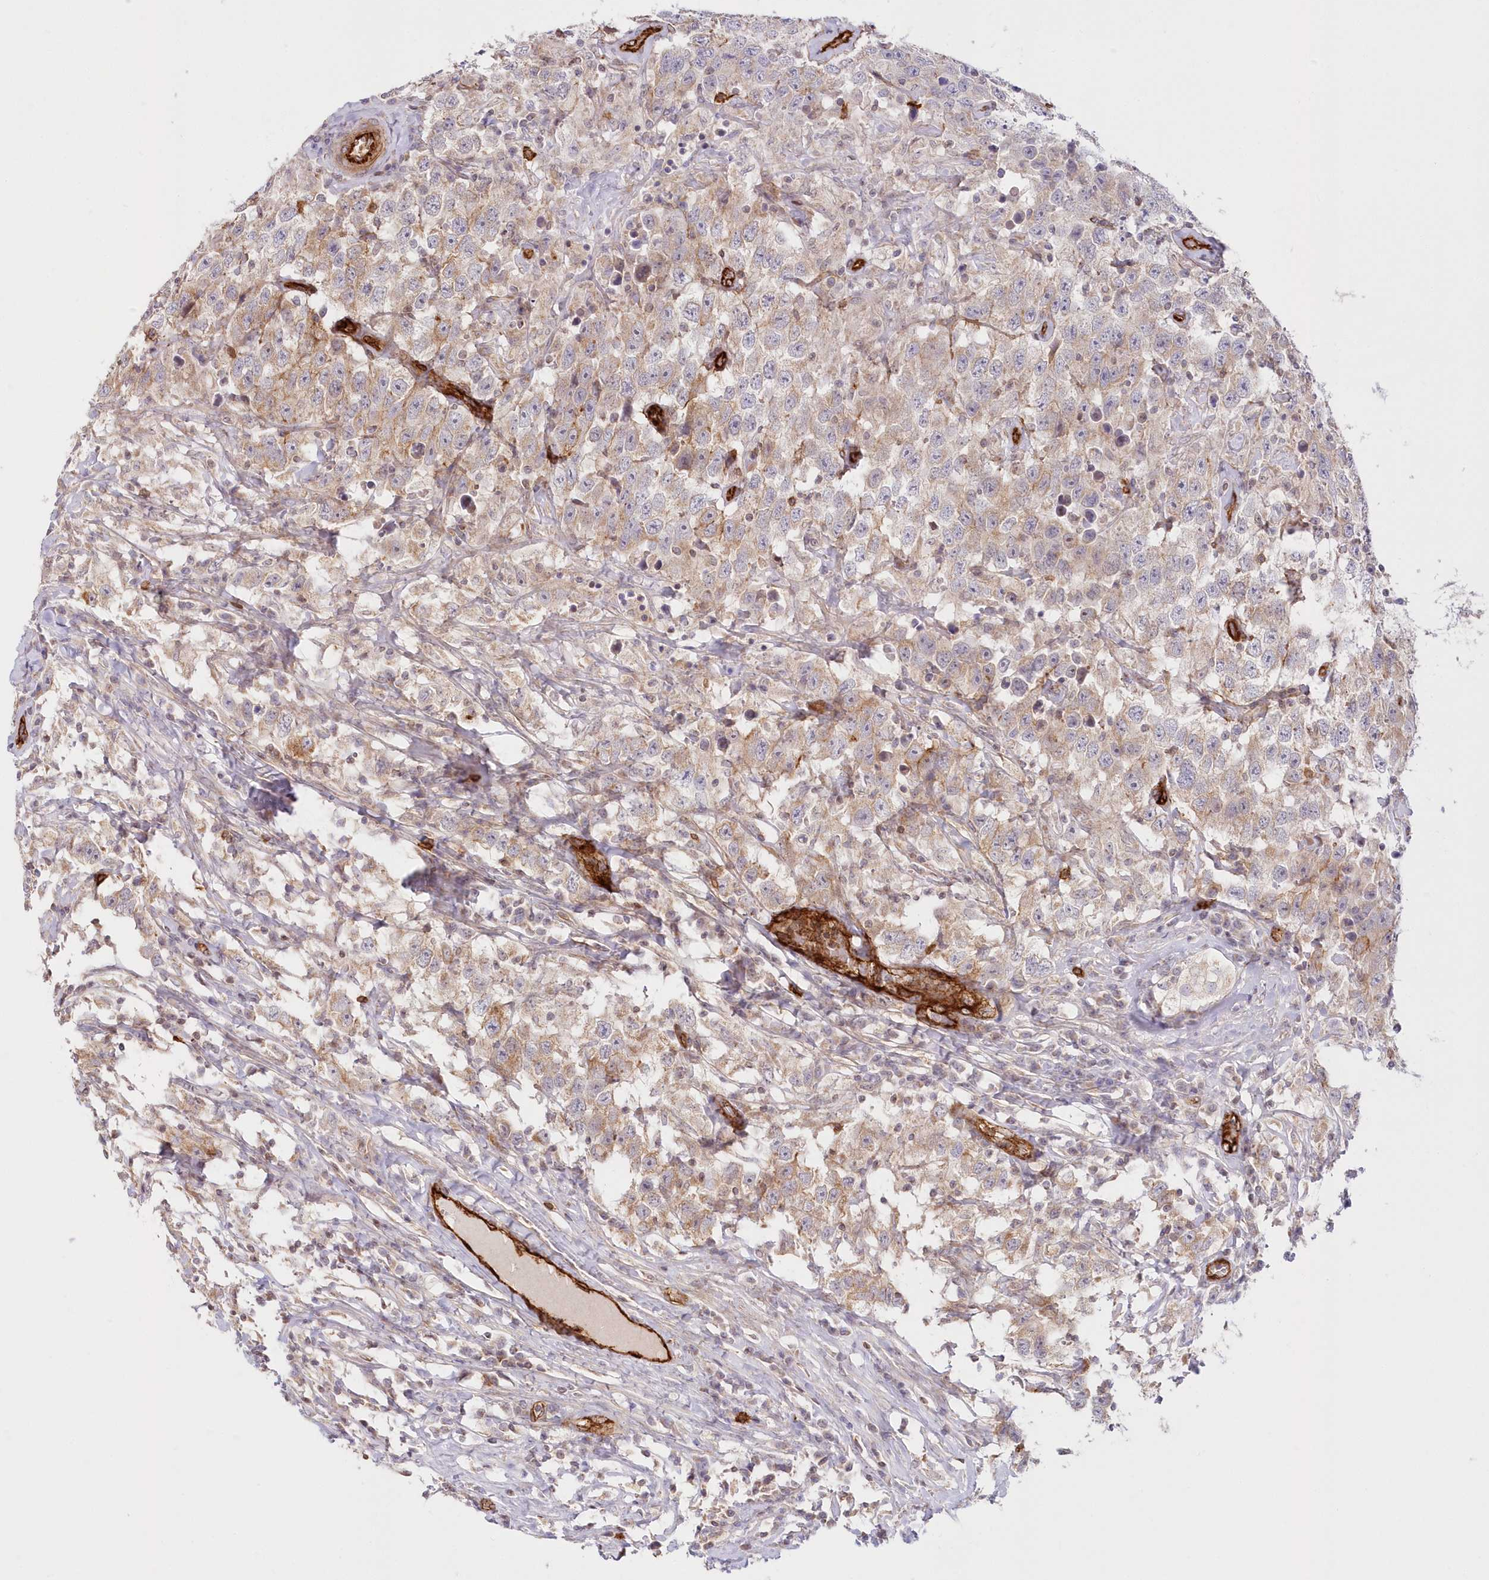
{"staining": {"intensity": "moderate", "quantity": ">75%", "location": "cytoplasmic/membranous"}, "tissue": "testis cancer", "cell_type": "Tumor cells", "image_type": "cancer", "snomed": [{"axis": "morphology", "description": "Seminoma, NOS"}, {"axis": "topography", "description": "Testis"}], "caption": "A brown stain labels moderate cytoplasmic/membranous positivity of a protein in testis cancer (seminoma) tumor cells. Nuclei are stained in blue.", "gene": "AFAP1L2", "patient": {"sex": "male", "age": 41}}